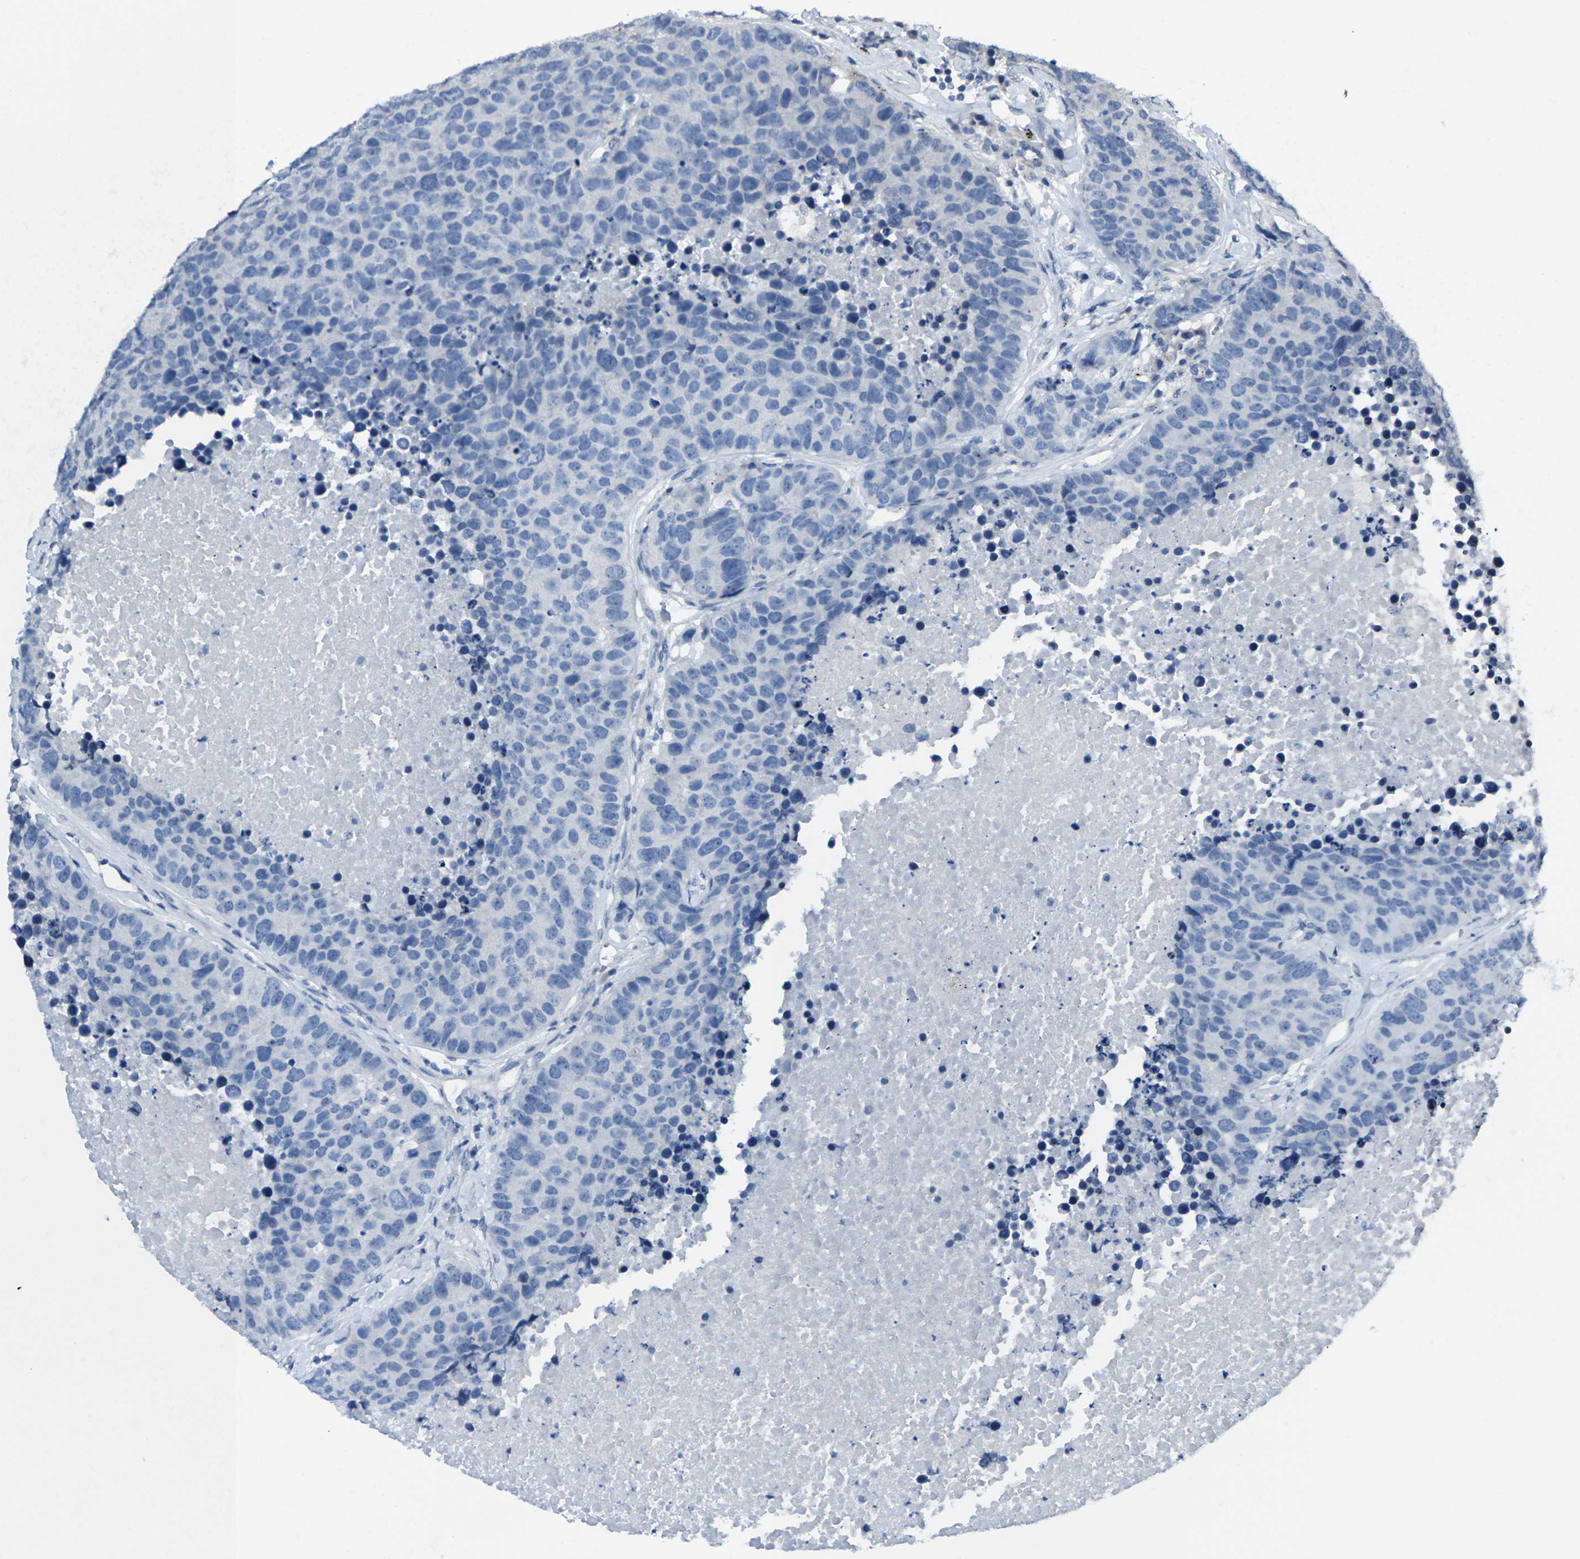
{"staining": {"intensity": "negative", "quantity": "none", "location": "none"}, "tissue": "carcinoid", "cell_type": "Tumor cells", "image_type": "cancer", "snomed": [{"axis": "morphology", "description": "Carcinoid, malignant, NOS"}, {"axis": "topography", "description": "Lung"}], "caption": "IHC image of human malignant carcinoid stained for a protein (brown), which reveals no positivity in tumor cells.", "gene": "CCR10", "patient": {"sex": "male", "age": 60}}